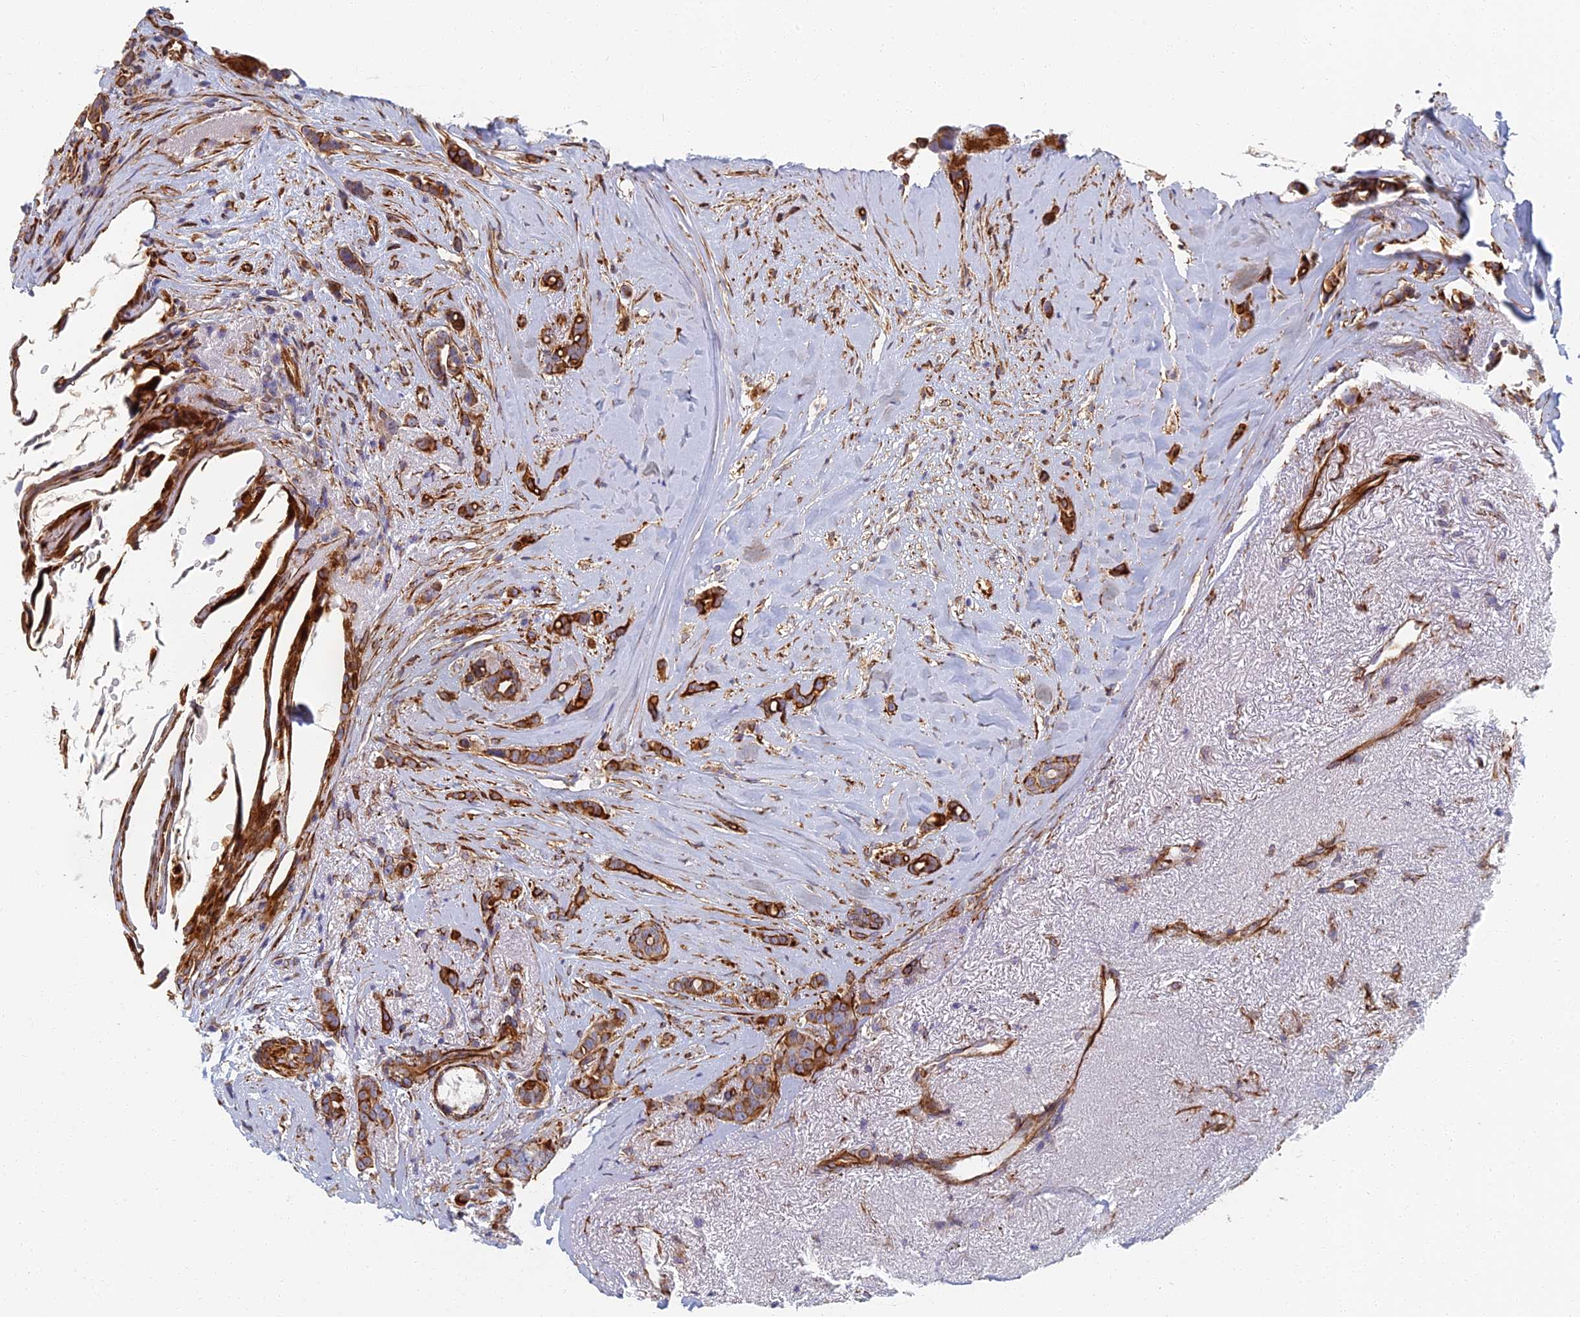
{"staining": {"intensity": "strong", "quantity": "25%-75%", "location": "cytoplasmic/membranous"}, "tissue": "breast cancer", "cell_type": "Tumor cells", "image_type": "cancer", "snomed": [{"axis": "morphology", "description": "Lobular carcinoma"}, {"axis": "topography", "description": "Breast"}], "caption": "Breast lobular carcinoma stained for a protein (brown) shows strong cytoplasmic/membranous positive expression in approximately 25%-75% of tumor cells.", "gene": "ABCB10", "patient": {"sex": "female", "age": 51}}